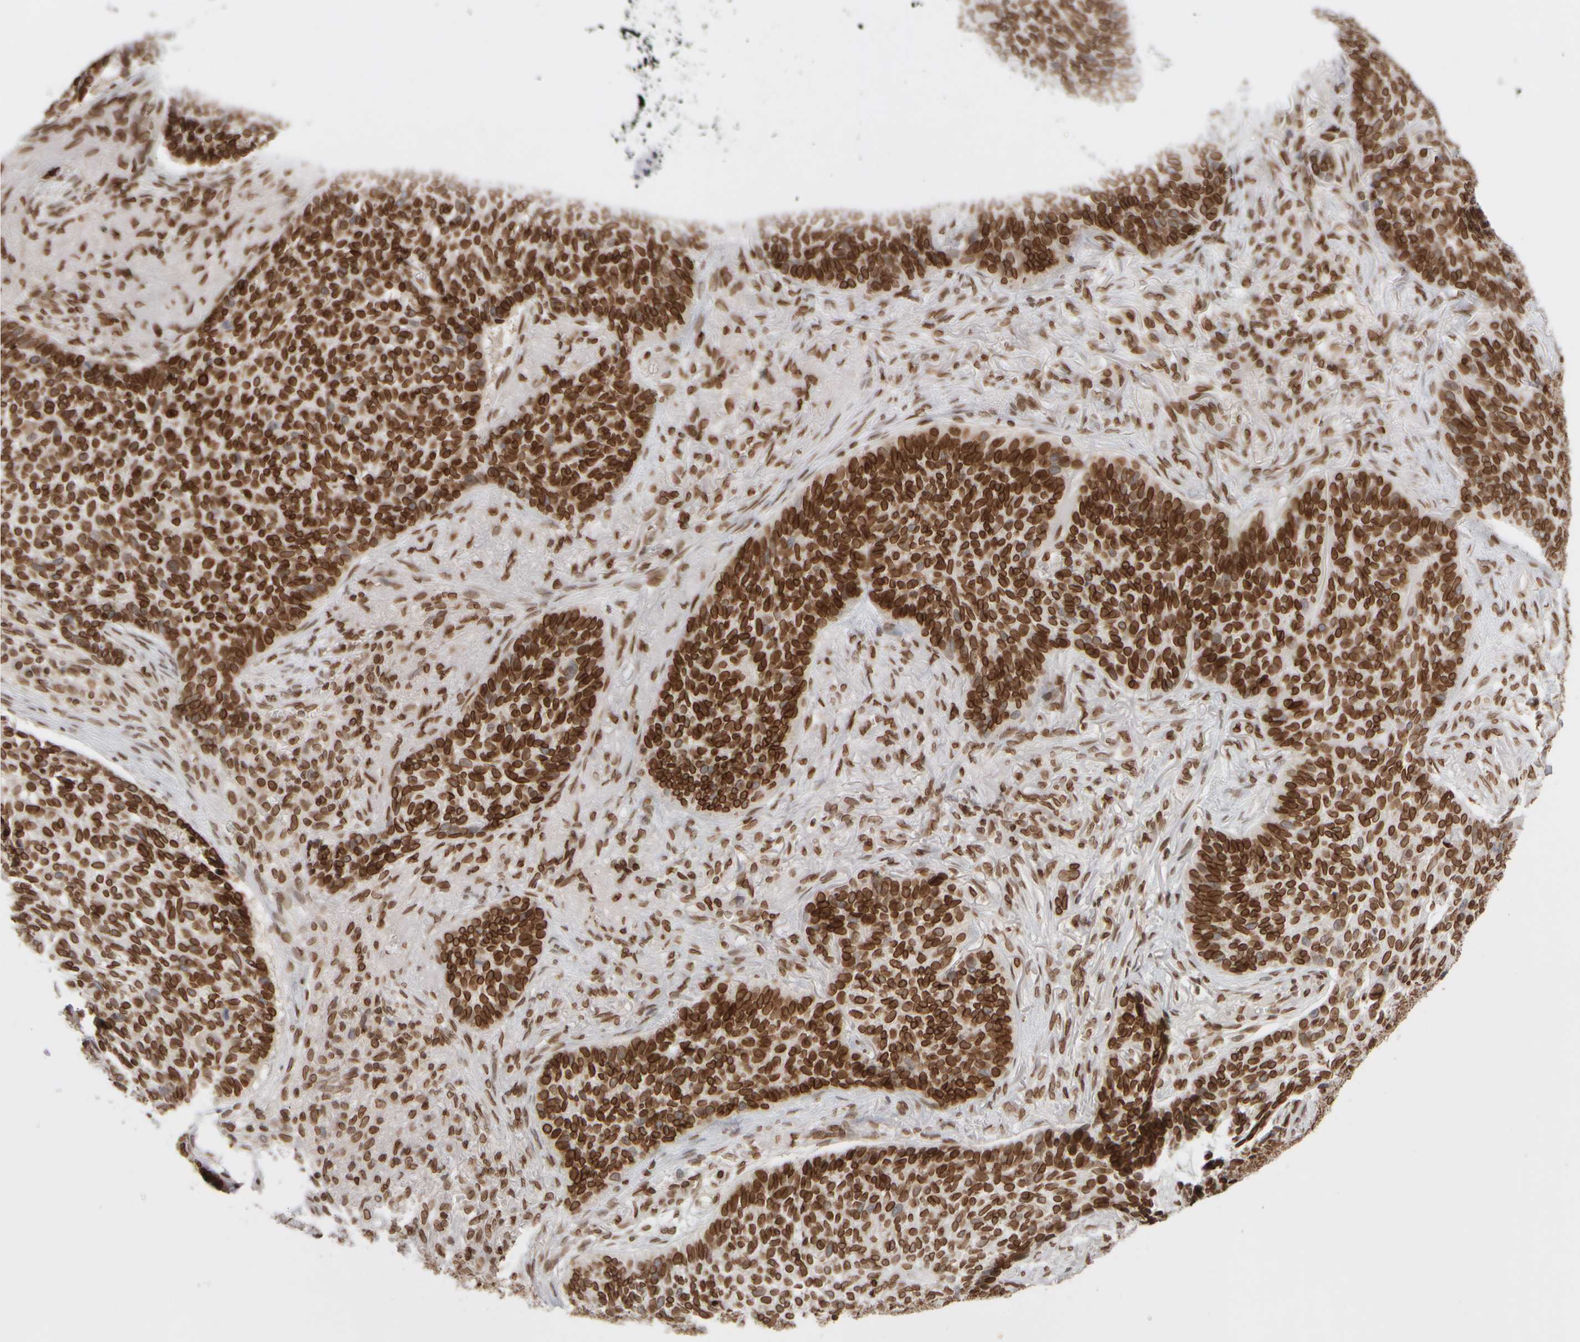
{"staining": {"intensity": "strong", "quantity": ">75%", "location": "cytoplasmic/membranous,nuclear"}, "tissue": "skin cancer", "cell_type": "Tumor cells", "image_type": "cancer", "snomed": [{"axis": "morphology", "description": "Basal cell carcinoma"}, {"axis": "topography", "description": "Skin"}], "caption": "Brown immunohistochemical staining in human skin cancer displays strong cytoplasmic/membranous and nuclear positivity in approximately >75% of tumor cells.", "gene": "ZC3HC1", "patient": {"sex": "male", "age": 85}}